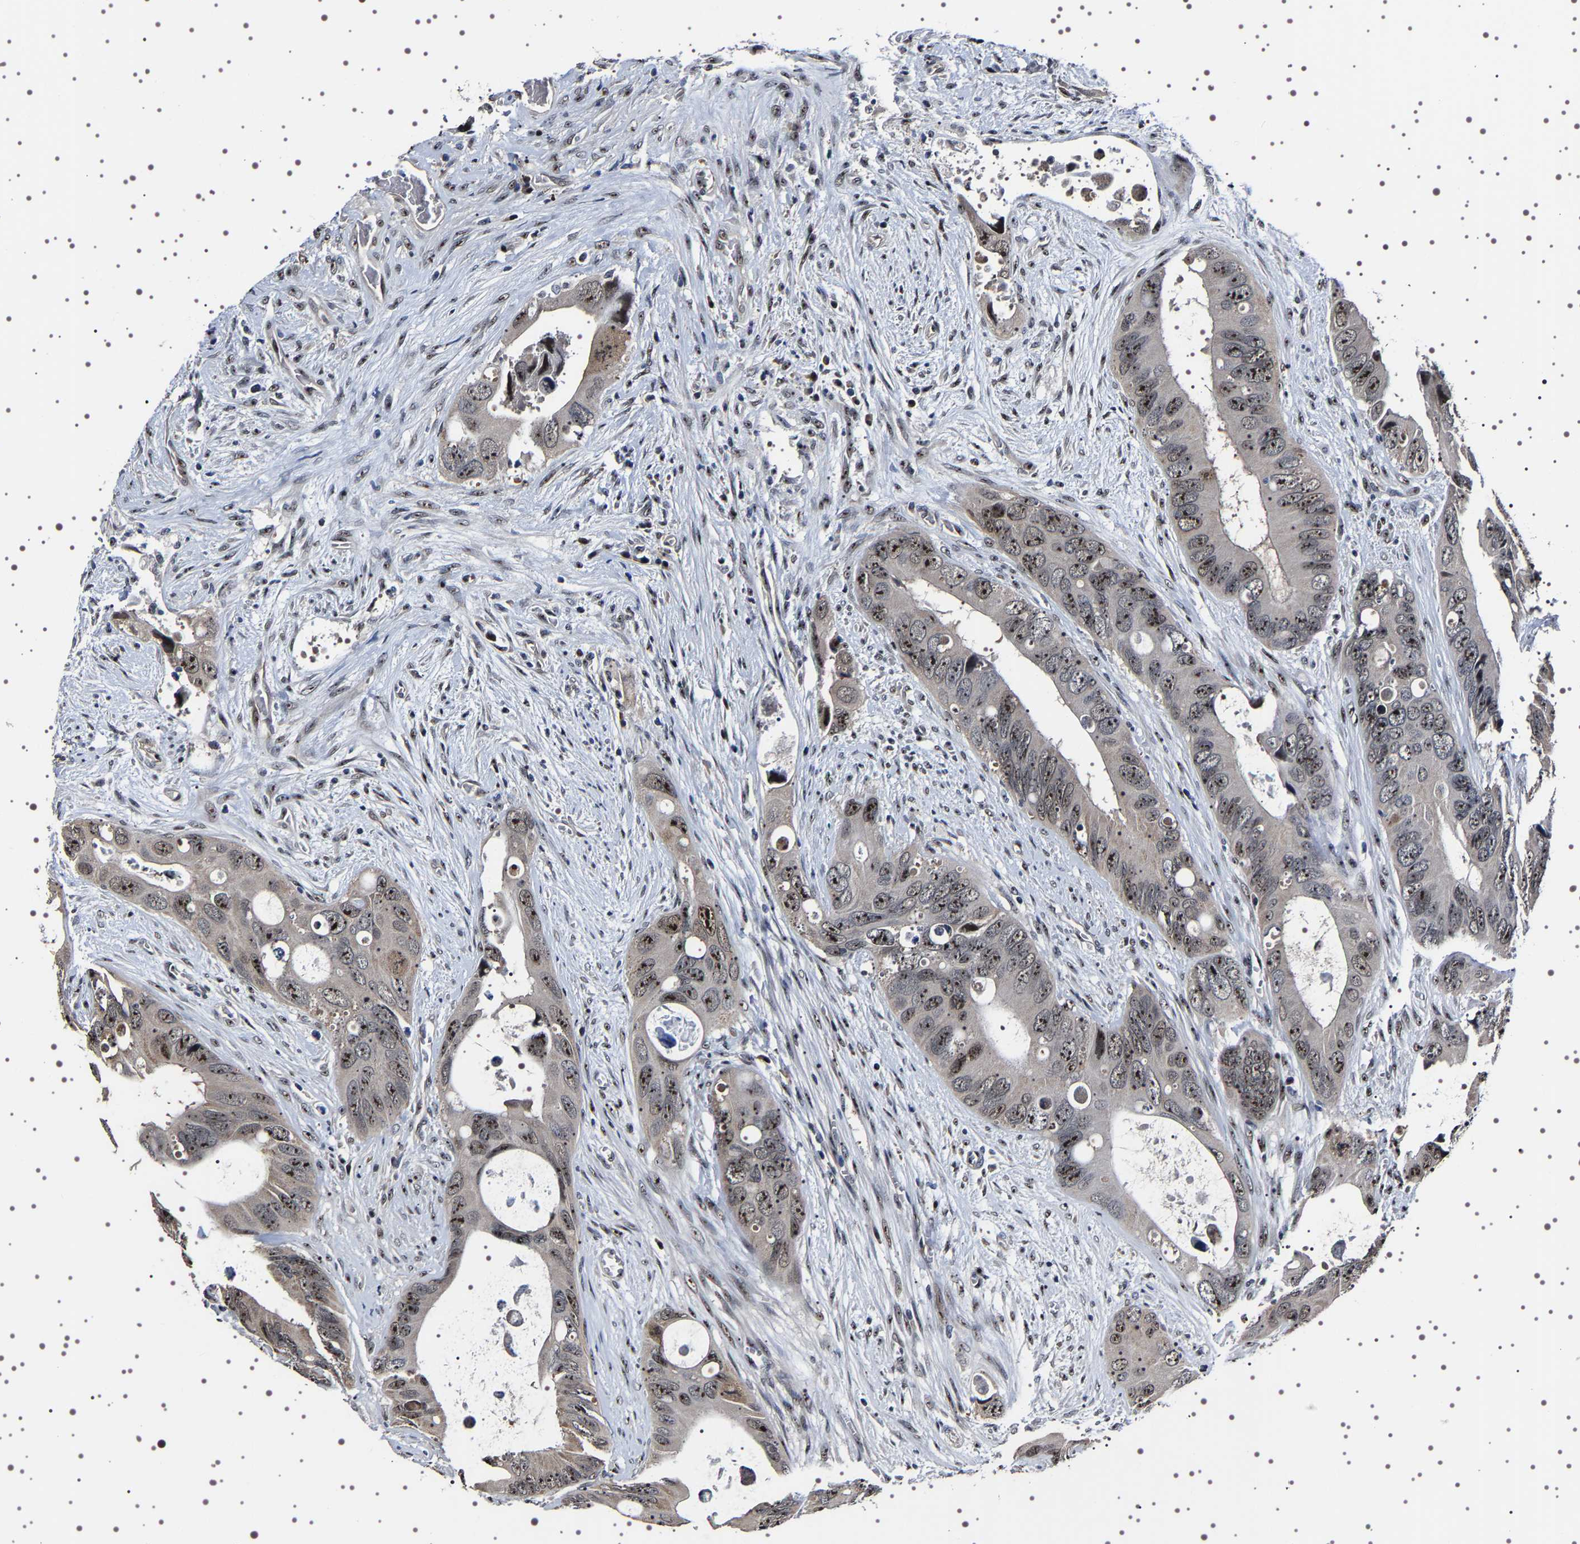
{"staining": {"intensity": "strong", "quantity": "25%-75%", "location": "nuclear"}, "tissue": "colorectal cancer", "cell_type": "Tumor cells", "image_type": "cancer", "snomed": [{"axis": "morphology", "description": "Adenocarcinoma, NOS"}, {"axis": "topography", "description": "Rectum"}], "caption": "Colorectal cancer (adenocarcinoma) stained with a brown dye exhibits strong nuclear positive expression in about 25%-75% of tumor cells.", "gene": "GNL3", "patient": {"sex": "male", "age": 70}}